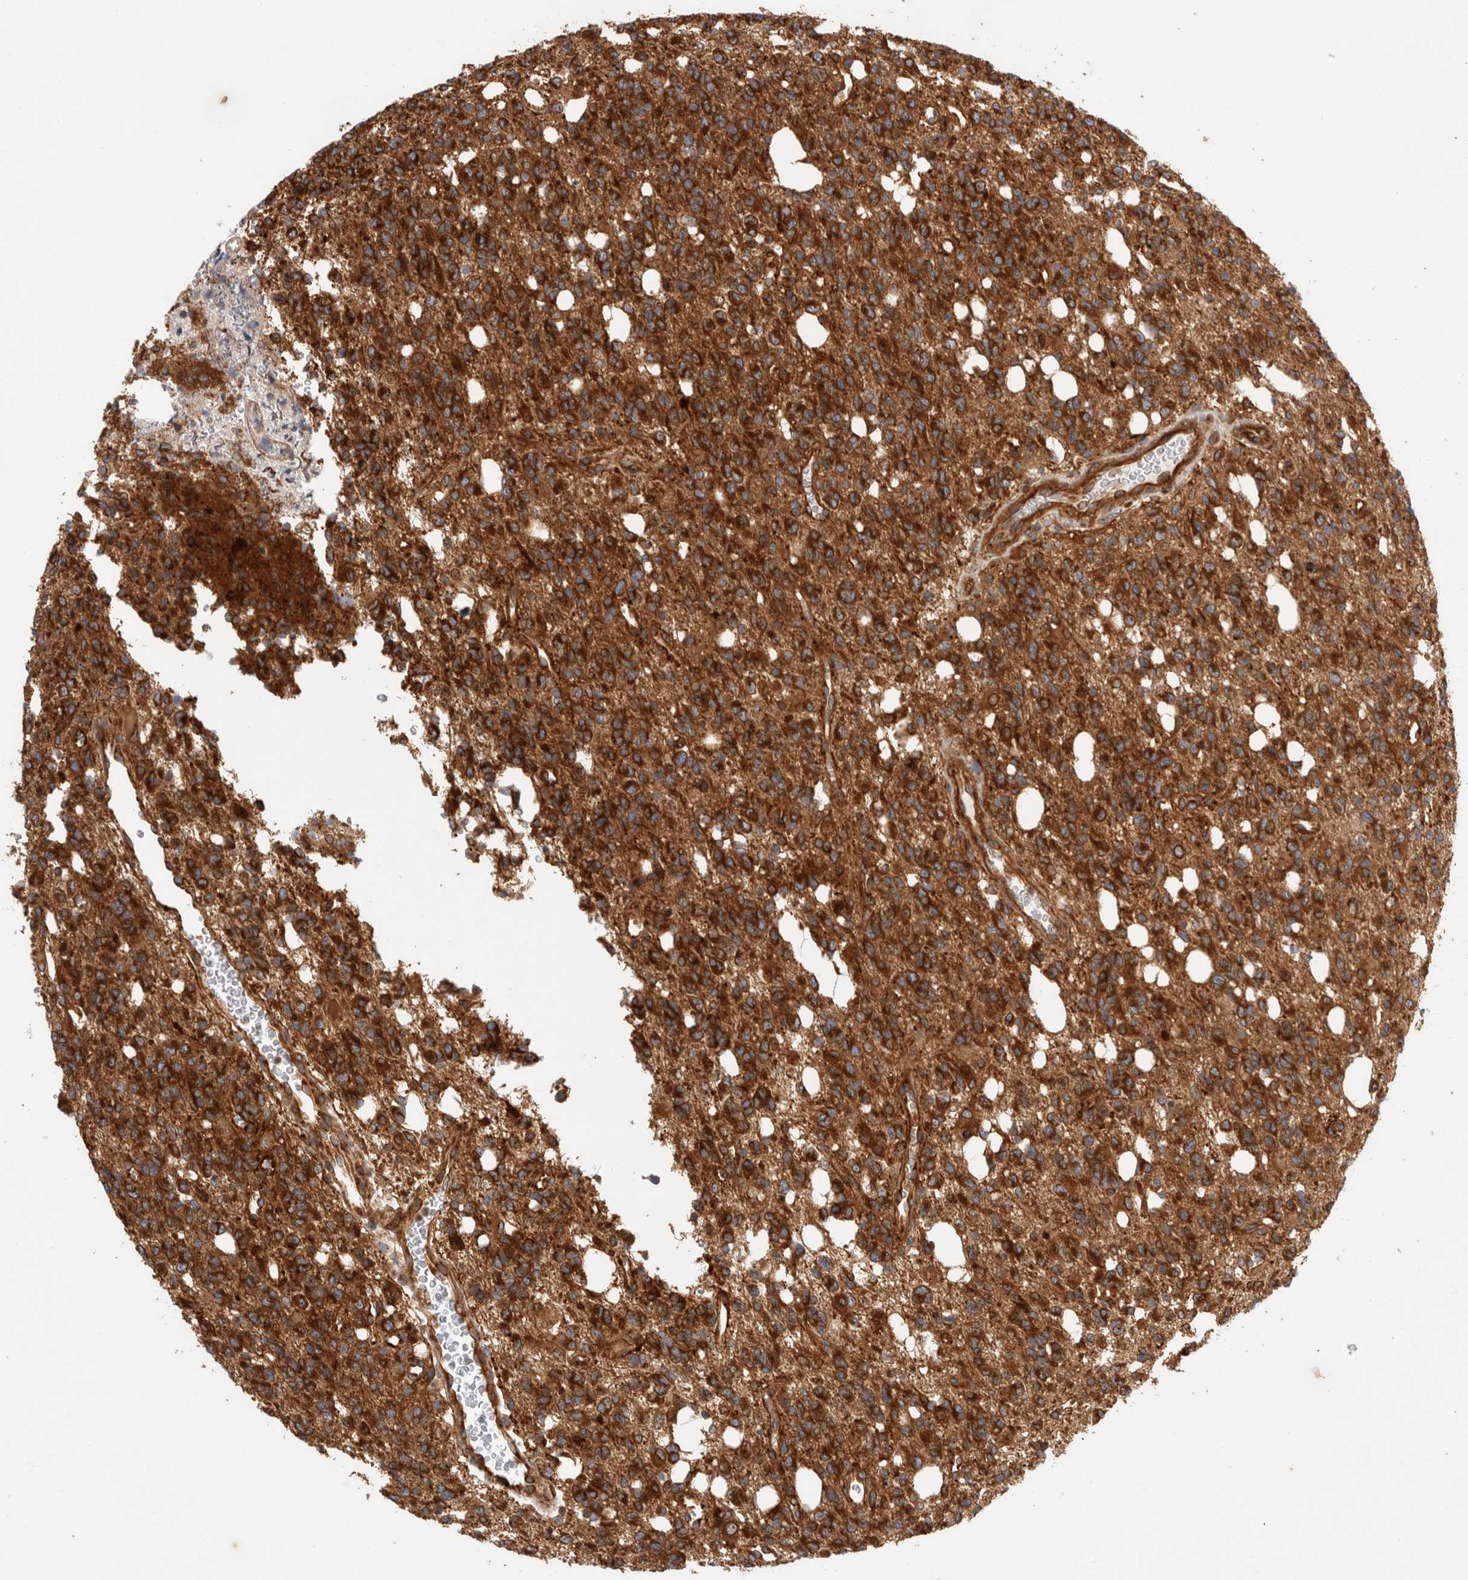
{"staining": {"intensity": "strong", "quantity": ">75%", "location": "cytoplasmic/membranous"}, "tissue": "glioma", "cell_type": "Tumor cells", "image_type": "cancer", "snomed": [{"axis": "morphology", "description": "Glioma, malignant, High grade"}, {"axis": "topography", "description": "Brain"}], "caption": "An IHC photomicrograph of tumor tissue is shown. Protein staining in brown shows strong cytoplasmic/membranous positivity in glioma within tumor cells.", "gene": "GPR150", "patient": {"sex": "female", "age": 62}}